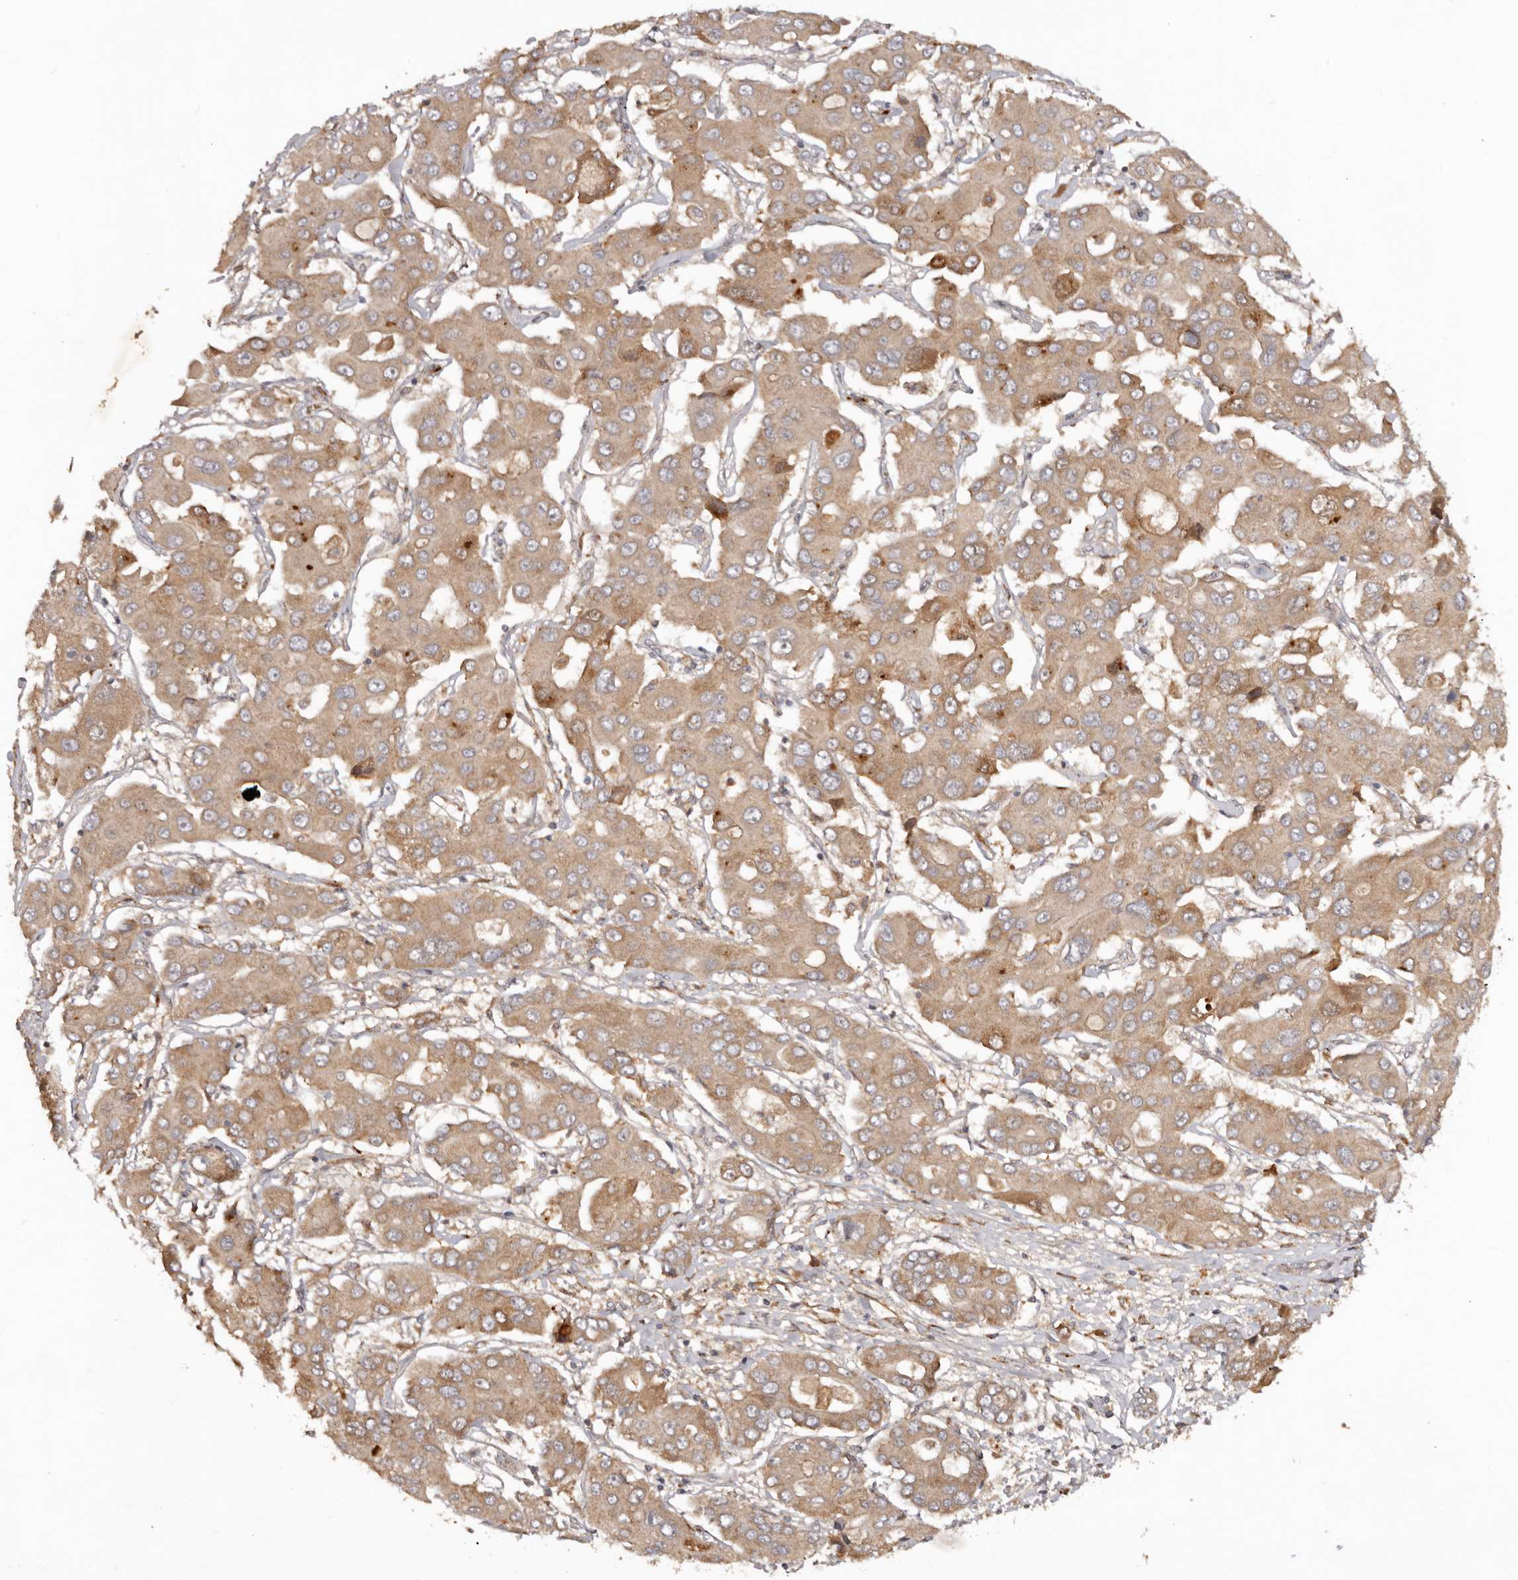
{"staining": {"intensity": "moderate", "quantity": ">75%", "location": "cytoplasmic/membranous"}, "tissue": "liver cancer", "cell_type": "Tumor cells", "image_type": "cancer", "snomed": [{"axis": "morphology", "description": "Cholangiocarcinoma"}, {"axis": "topography", "description": "Liver"}], "caption": "Tumor cells reveal medium levels of moderate cytoplasmic/membranous positivity in approximately >75% of cells in liver cholangiocarcinoma. (DAB (3,3'-diaminobenzidine) = brown stain, brightfield microscopy at high magnification).", "gene": "PKIB", "patient": {"sex": "male", "age": 67}}